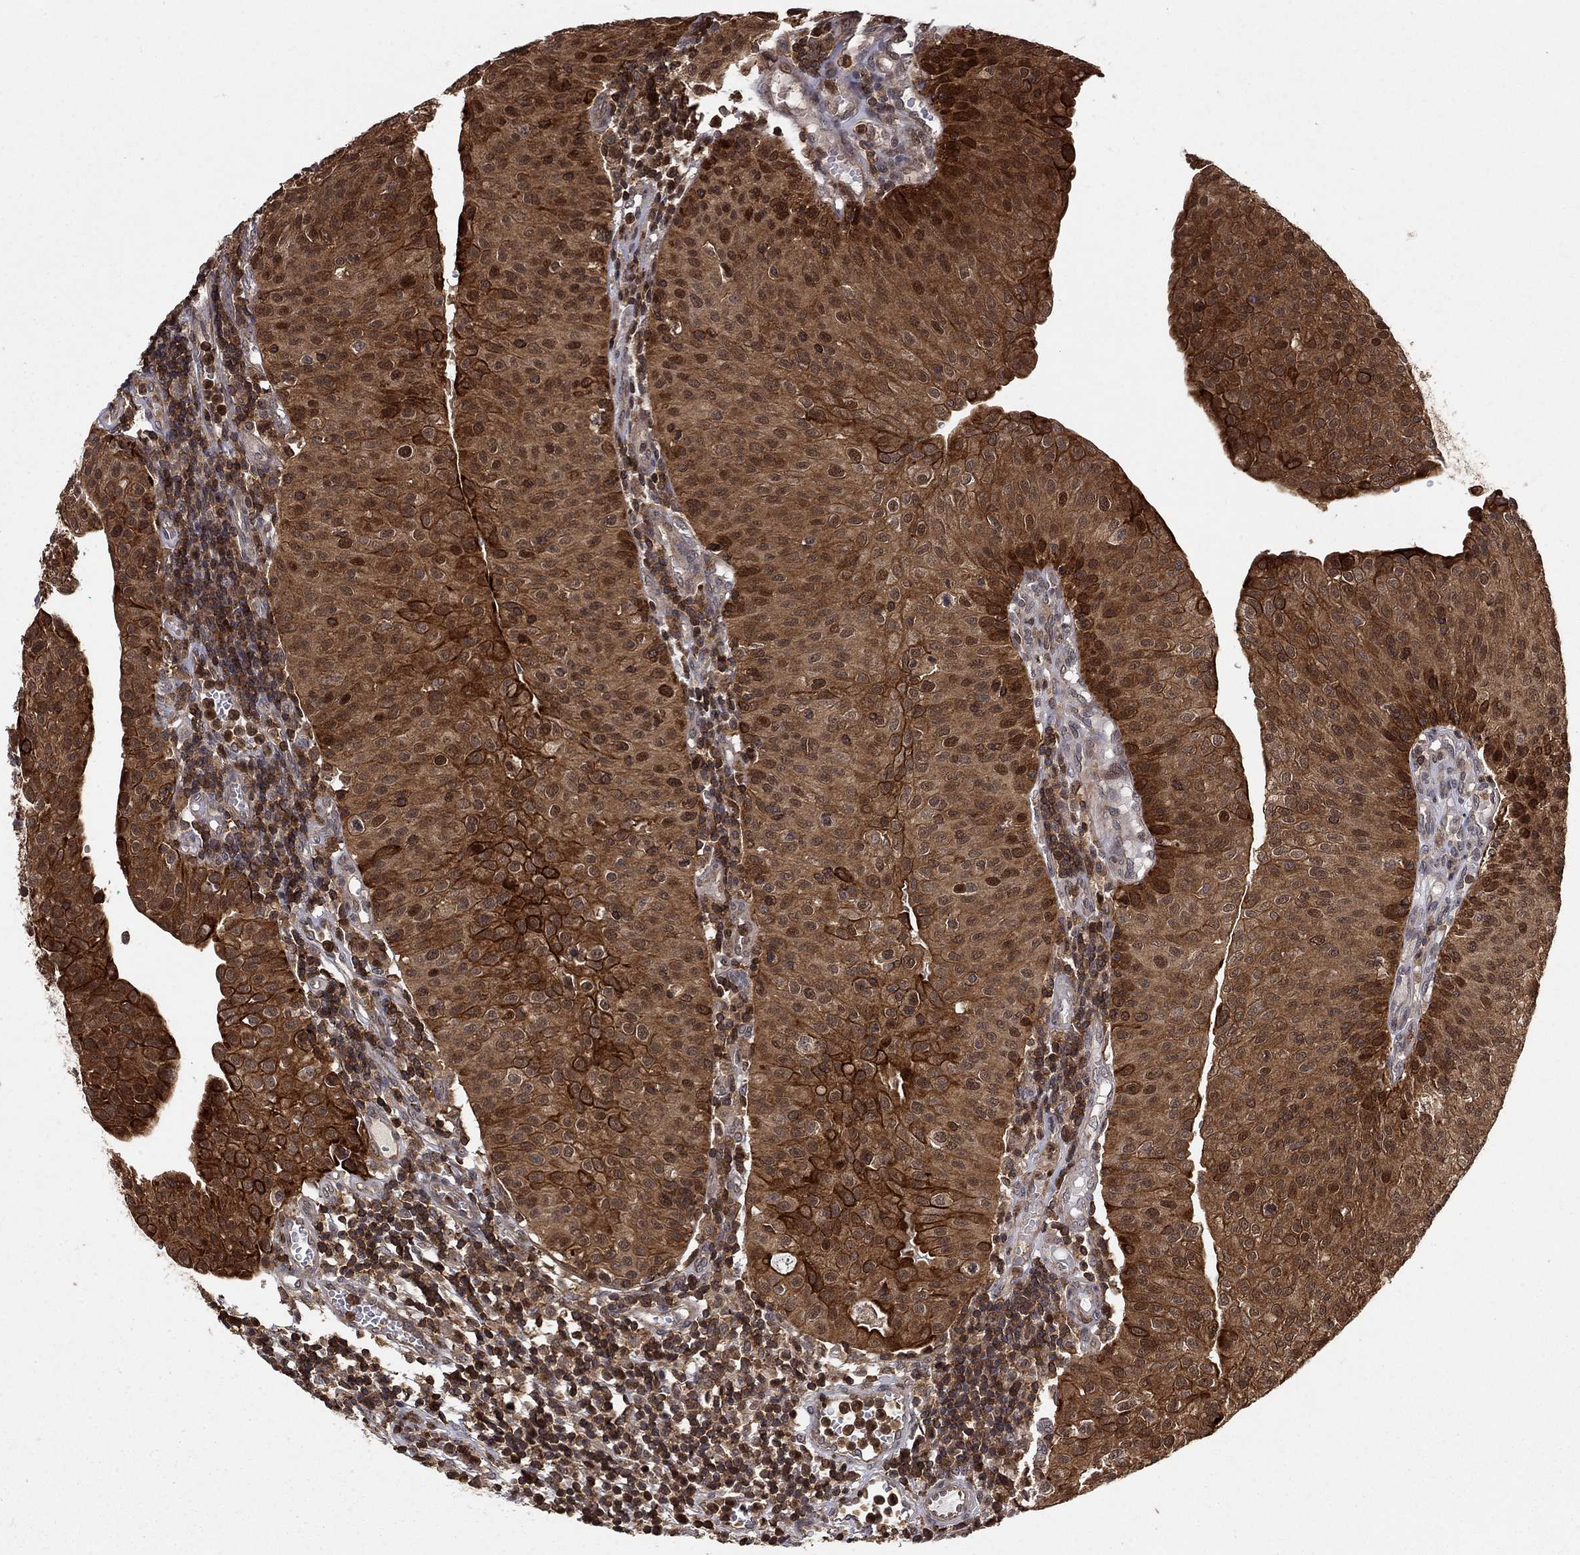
{"staining": {"intensity": "strong", "quantity": ">75%", "location": "cytoplasmic/membranous,nuclear"}, "tissue": "urothelial cancer", "cell_type": "Tumor cells", "image_type": "cancer", "snomed": [{"axis": "morphology", "description": "Urothelial carcinoma, Low grade"}, {"axis": "topography", "description": "Urinary bladder"}], "caption": "Human low-grade urothelial carcinoma stained with a protein marker displays strong staining in tumor cells.", "gene": "CCDC66", "patient": {"sex": "male", "age": 54}}